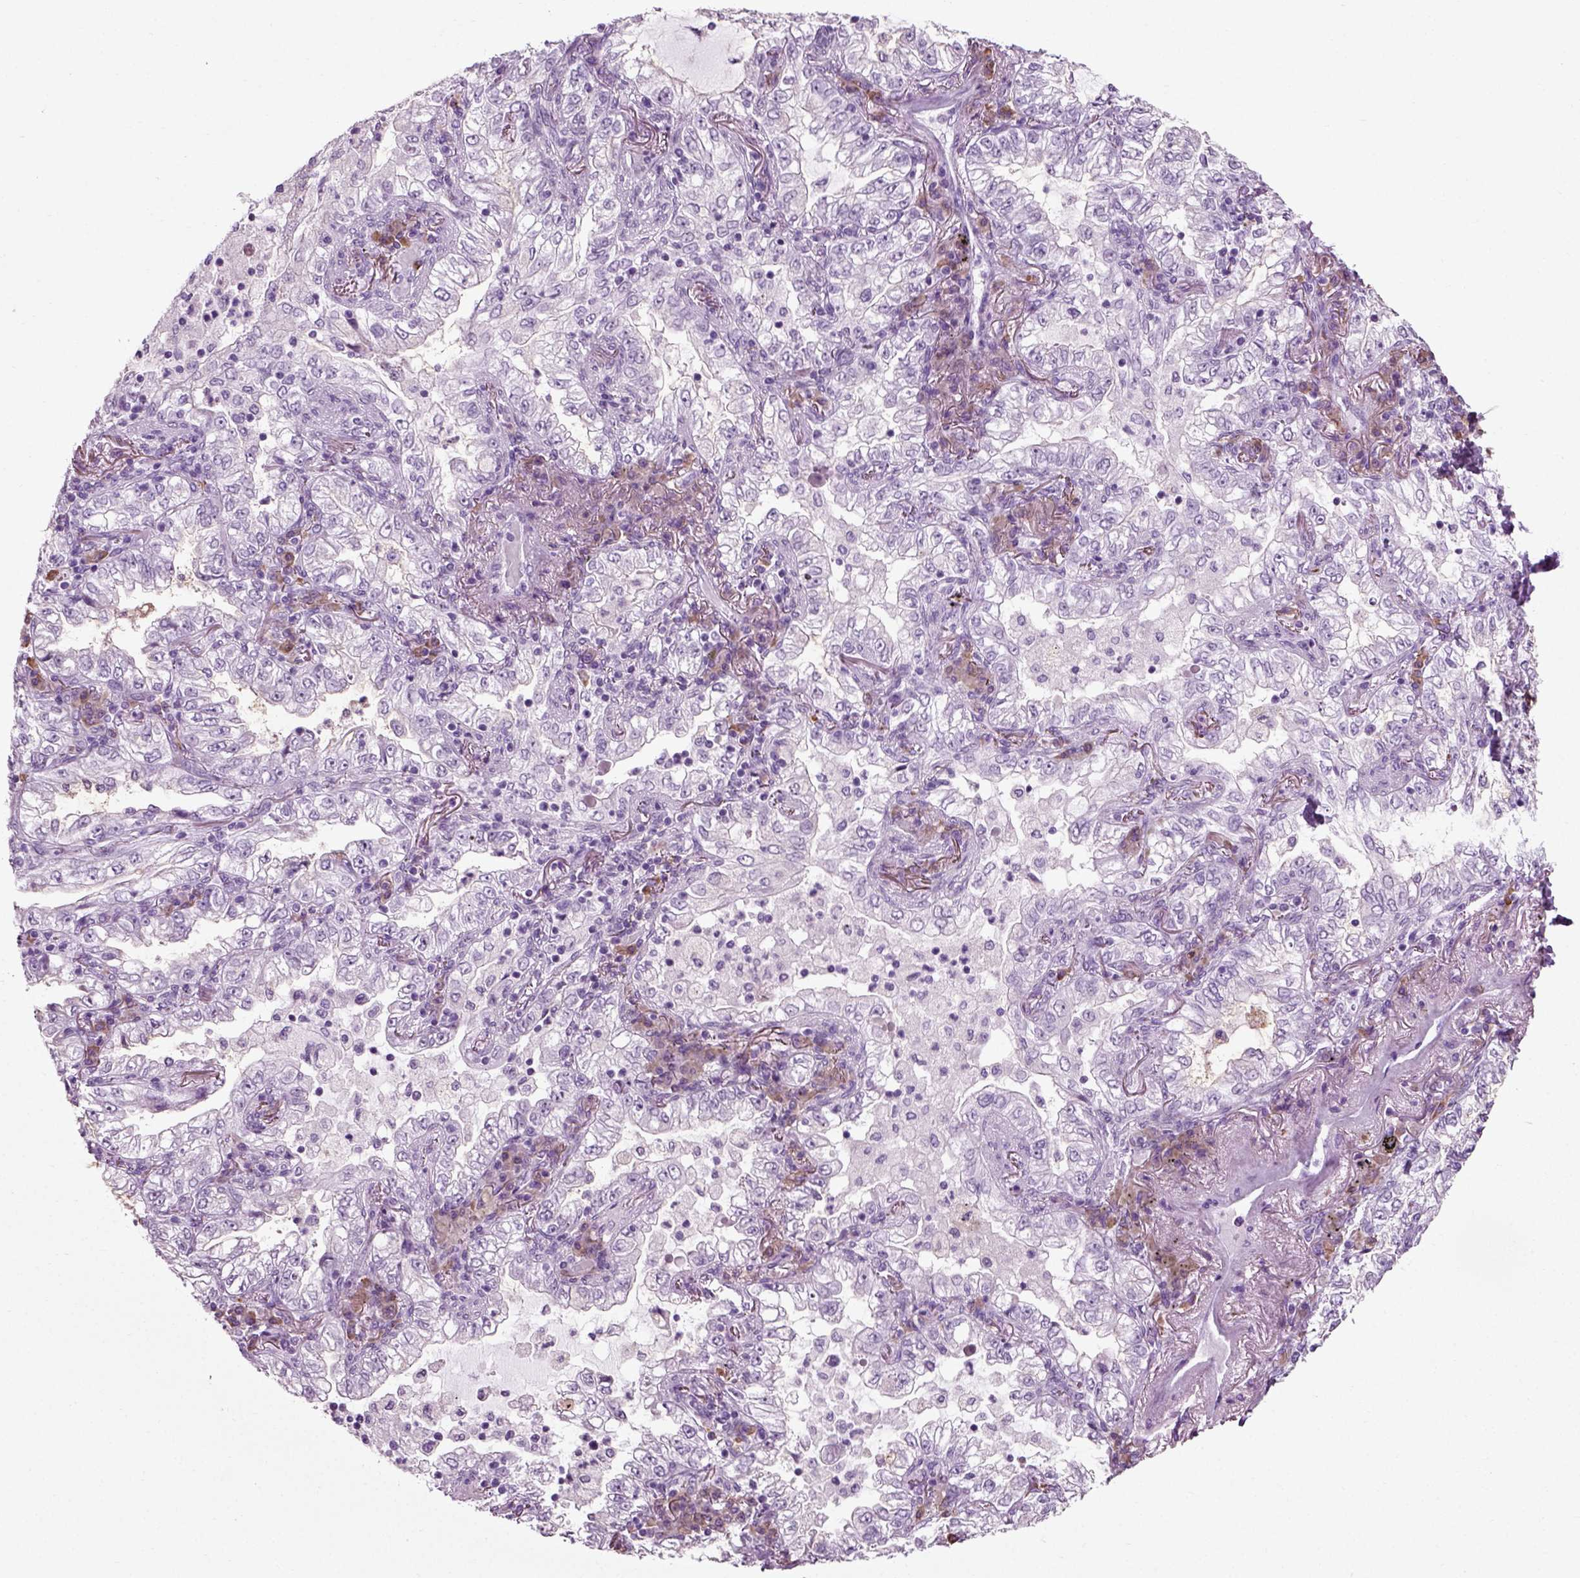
{"staining": {"intensity": "negative", "quantity": "none", "location": "none"}, "tissue": "lung cancer", "cell_type": "Tumor cells", "image_type": "cancer", "snomed": [{"axis": "morphology", "description": "Adenocarcinoma, NOS"}, {"axis": "topography", "description": "Lung"}], "caption": "Immunohistochemistry (IHC) image of neoplastic tissue: lung adenocarcinoma stained with DAB reveals no significant protein staining in tumor cells.", "gene": "SLC26A8", "patient": {"sex": "female", "age": 73}}